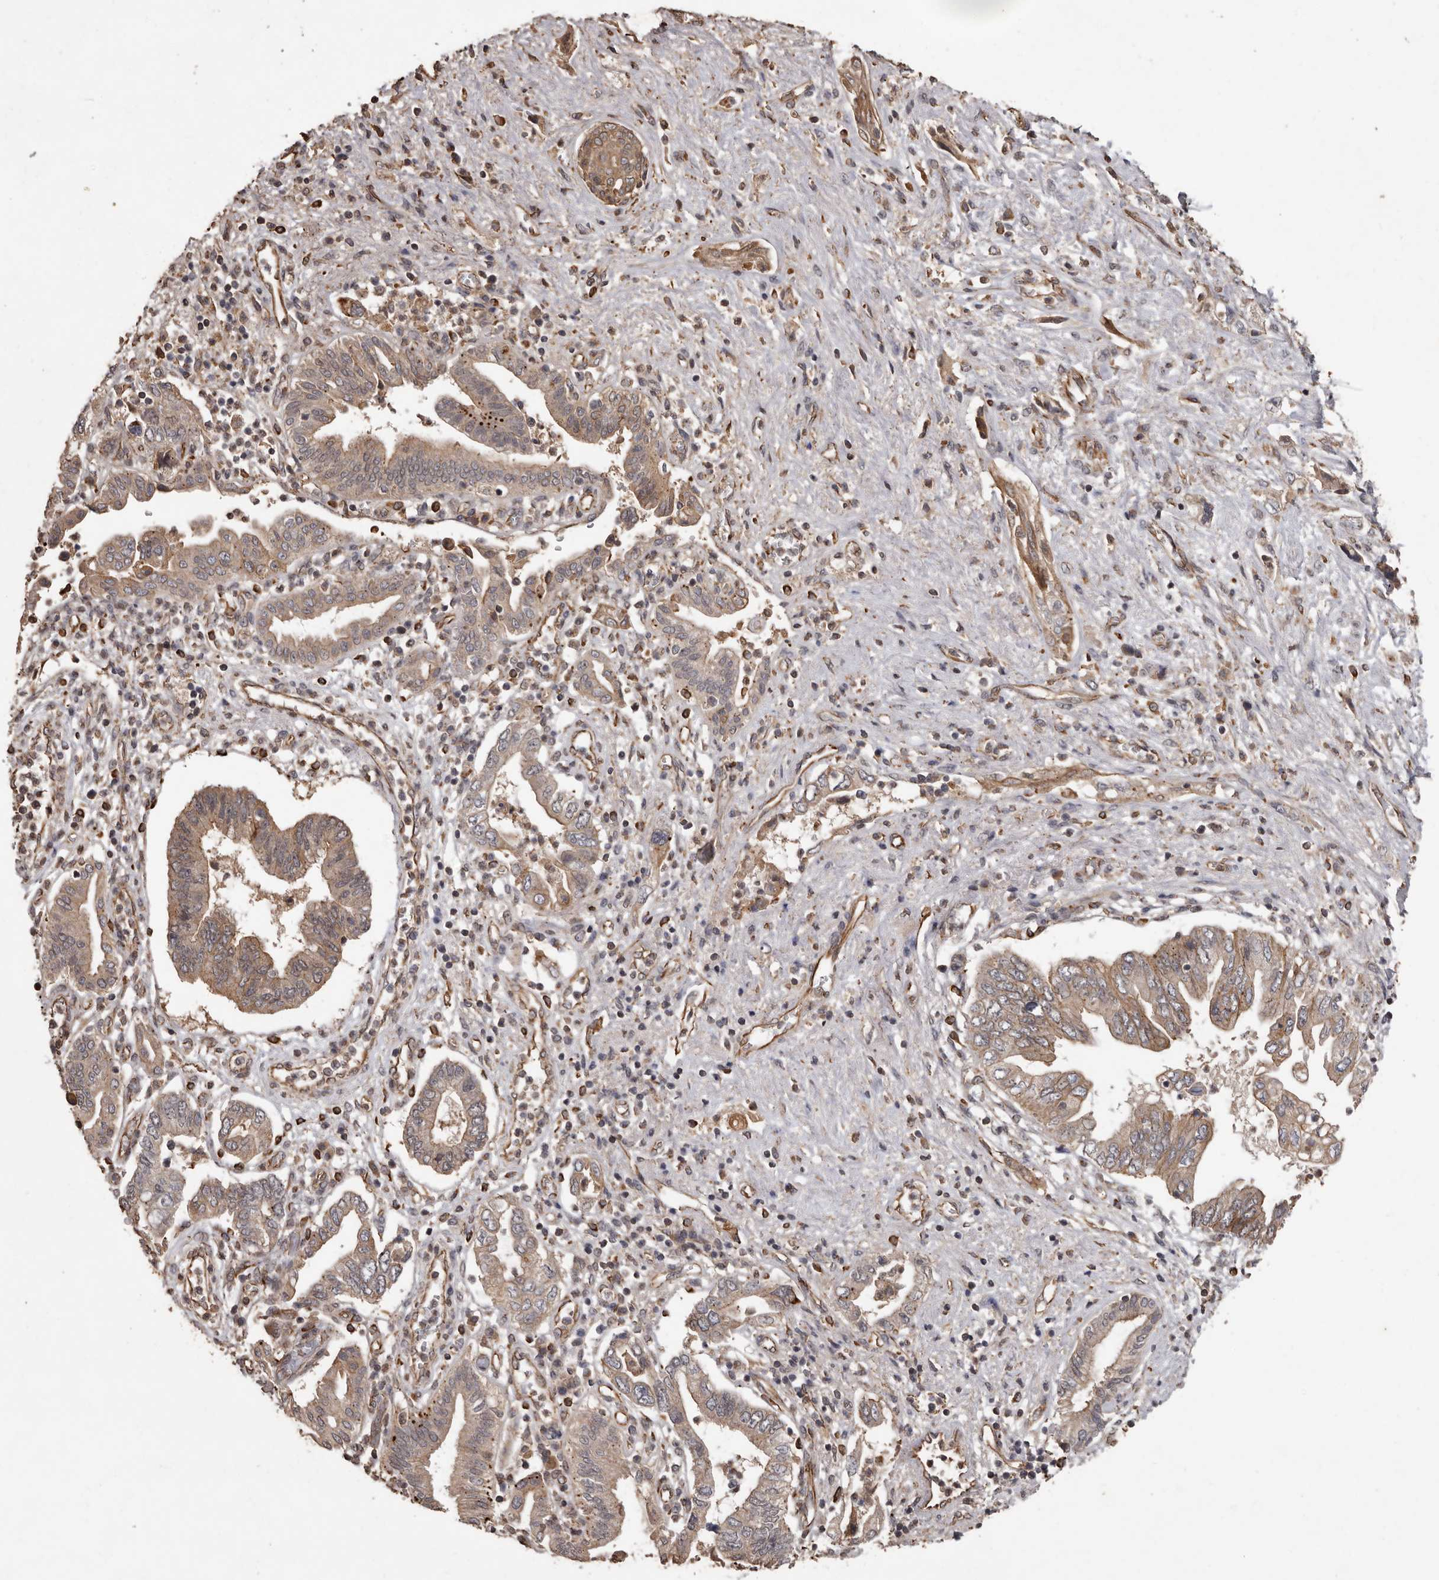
{"staining": {"intensity": "weak", "quantity": "25%-75%", "location": "cytoplasmic/membranous"}, "tissue": "pancreatic cancer", "cell_type": "Tumor cells", "image_type": "cancer", "snomed": [{"axis": "morphology", "description": "Adenocarcinoma, NOS"}, {"axis": "topography", "description": "Pancreas"}], "caption": "Human adenocarcinoma (pancreatic) stained with a protein marker demonstrates weak staining in tumor cells.", "gene": "BRAT1", "patient": {"sex": "female", "age": 73}}